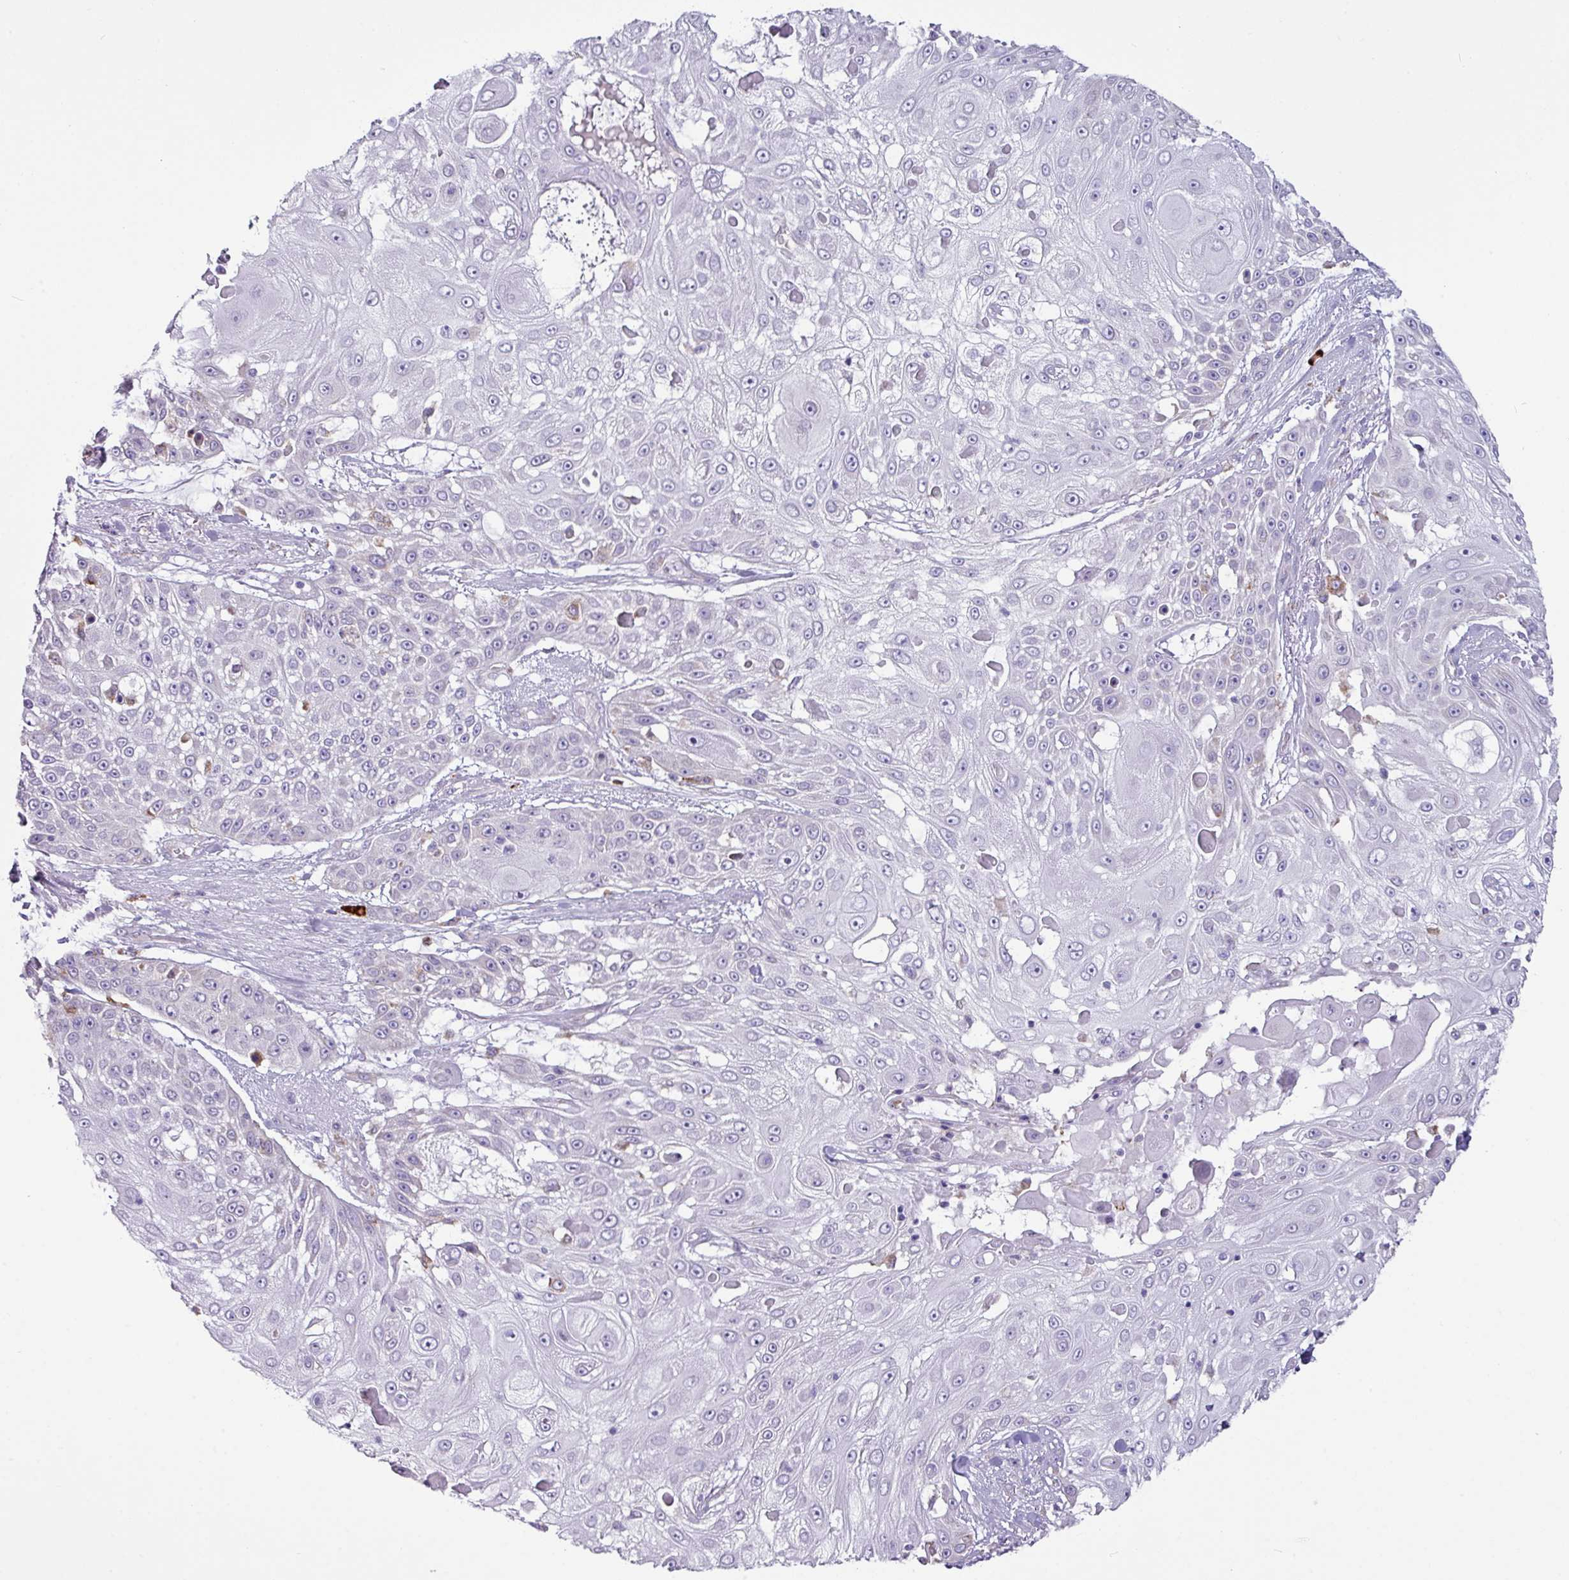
{"staining": {"intensity": "negative", "quantity": "none", "location": "none"}, "tissue": "skin cancer", "cell_type": "Tumor cells", "image_type": "cancer", "snomed": [{"axis": "morphology", "description": "Squamous cell carcinoma, NOS"}, {"axis": "topography", "description": "Skin"}], "caption": "A micrograph of human skin squamous cell carcinoma is negative for staining in tumor cells. Brightfield microscopy of IHC stained with DAB (3,3'-diaminobenzidine) (brown) and hematoxylin (blue), captured at high magnification.", "gene": "RGS21", "patient": {"sex": "female", "age": 86}}